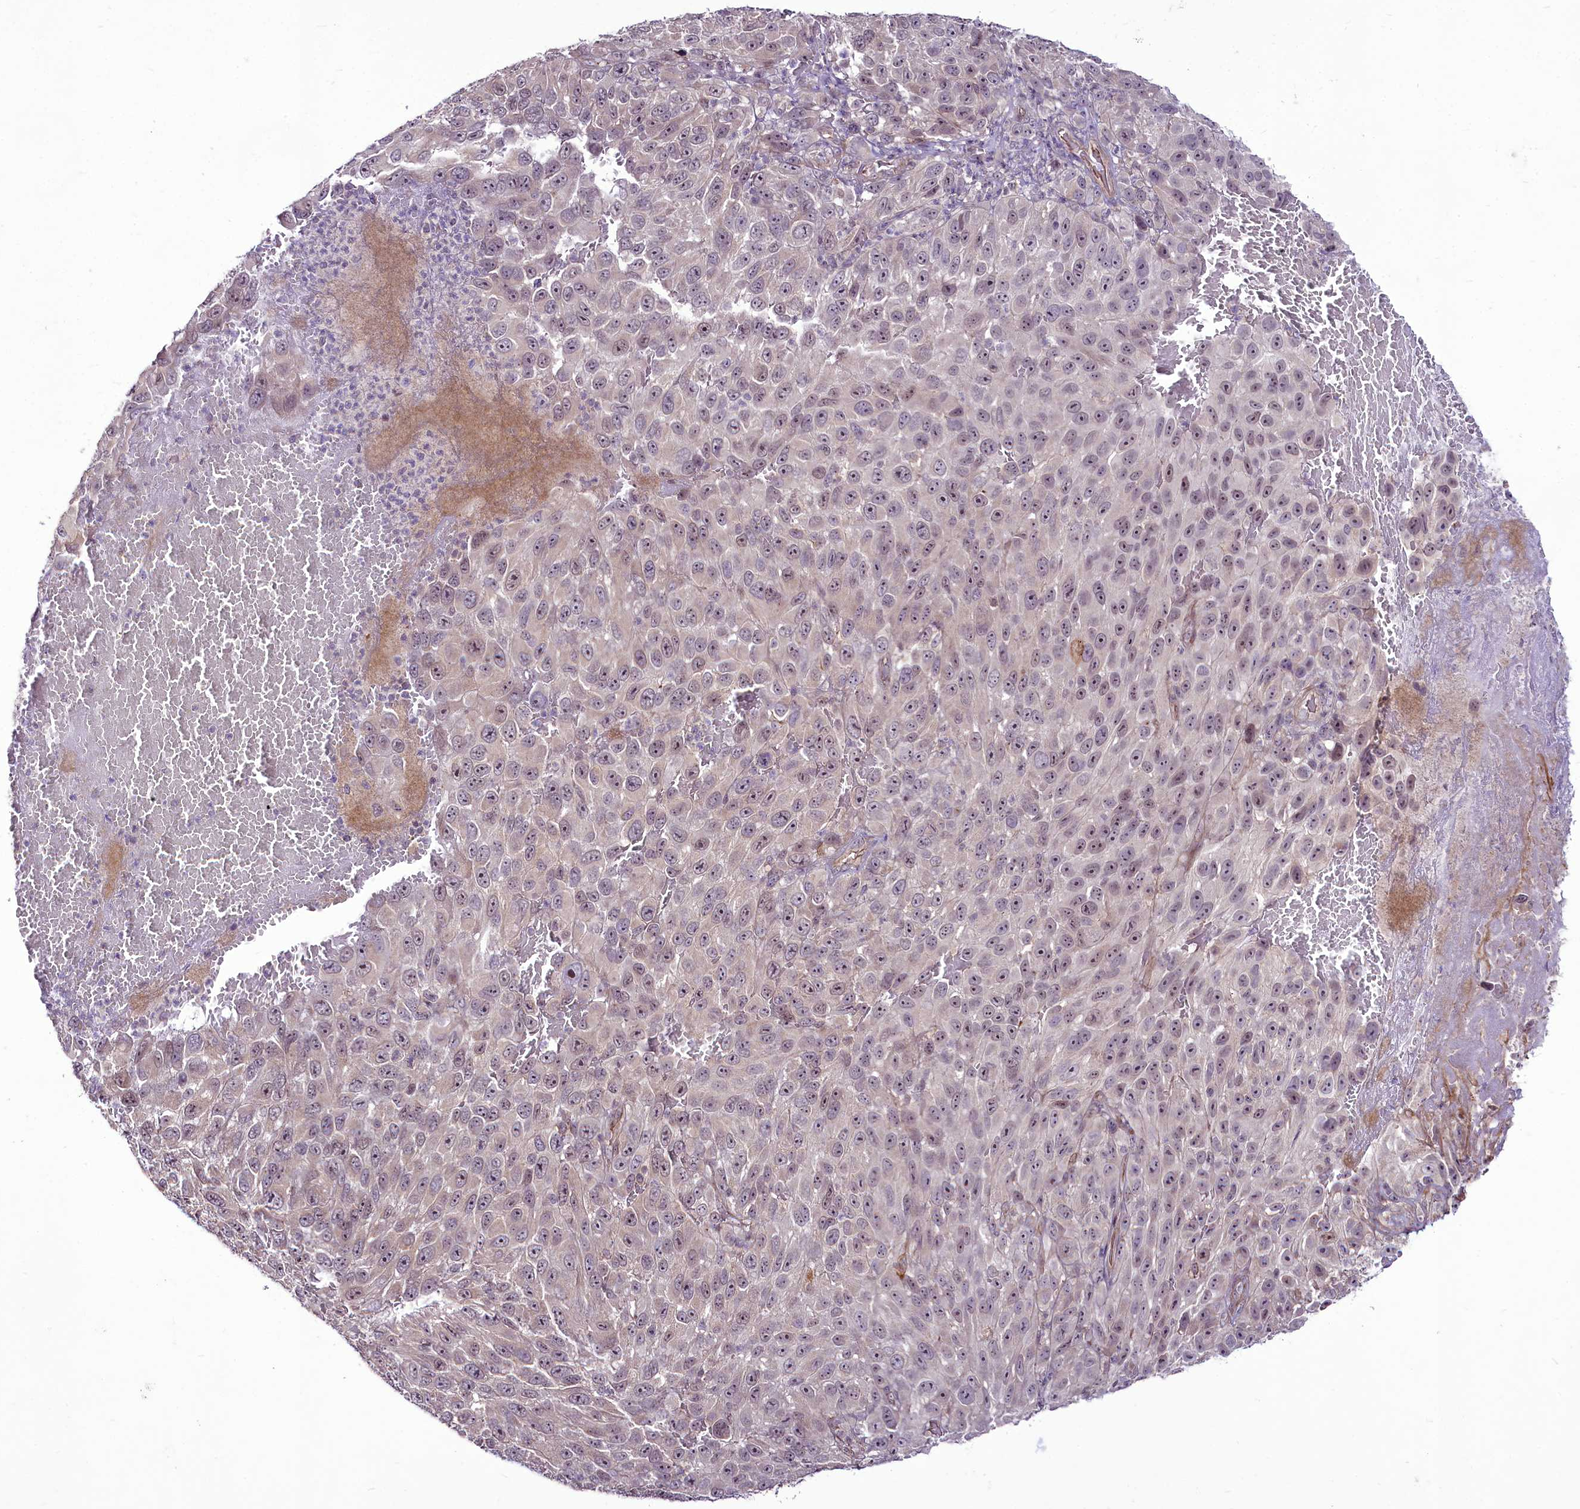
{"staining": {"intensity": "weak", "quantity": "25%-75%", "location": "nuclear"}, "tissue": "melanoma", "cell_type": "Tumor cells", "image_type": "cancer", "snomed": [{"axis": "morphology", "description": "Normal tissue, NOS"}, {"axis": "morphology", "description": "Malignant melanoma, NOS"}, {"axis": "topography", "description": "Skin"}], "caption": "There is low levels of weak nuclear positivity in tumor cells of melanoma, as demonstrated by immunohistochemical staining (brown color).", "gene": "RSBN1", "patient": {"sex": "female", "age": 96}}